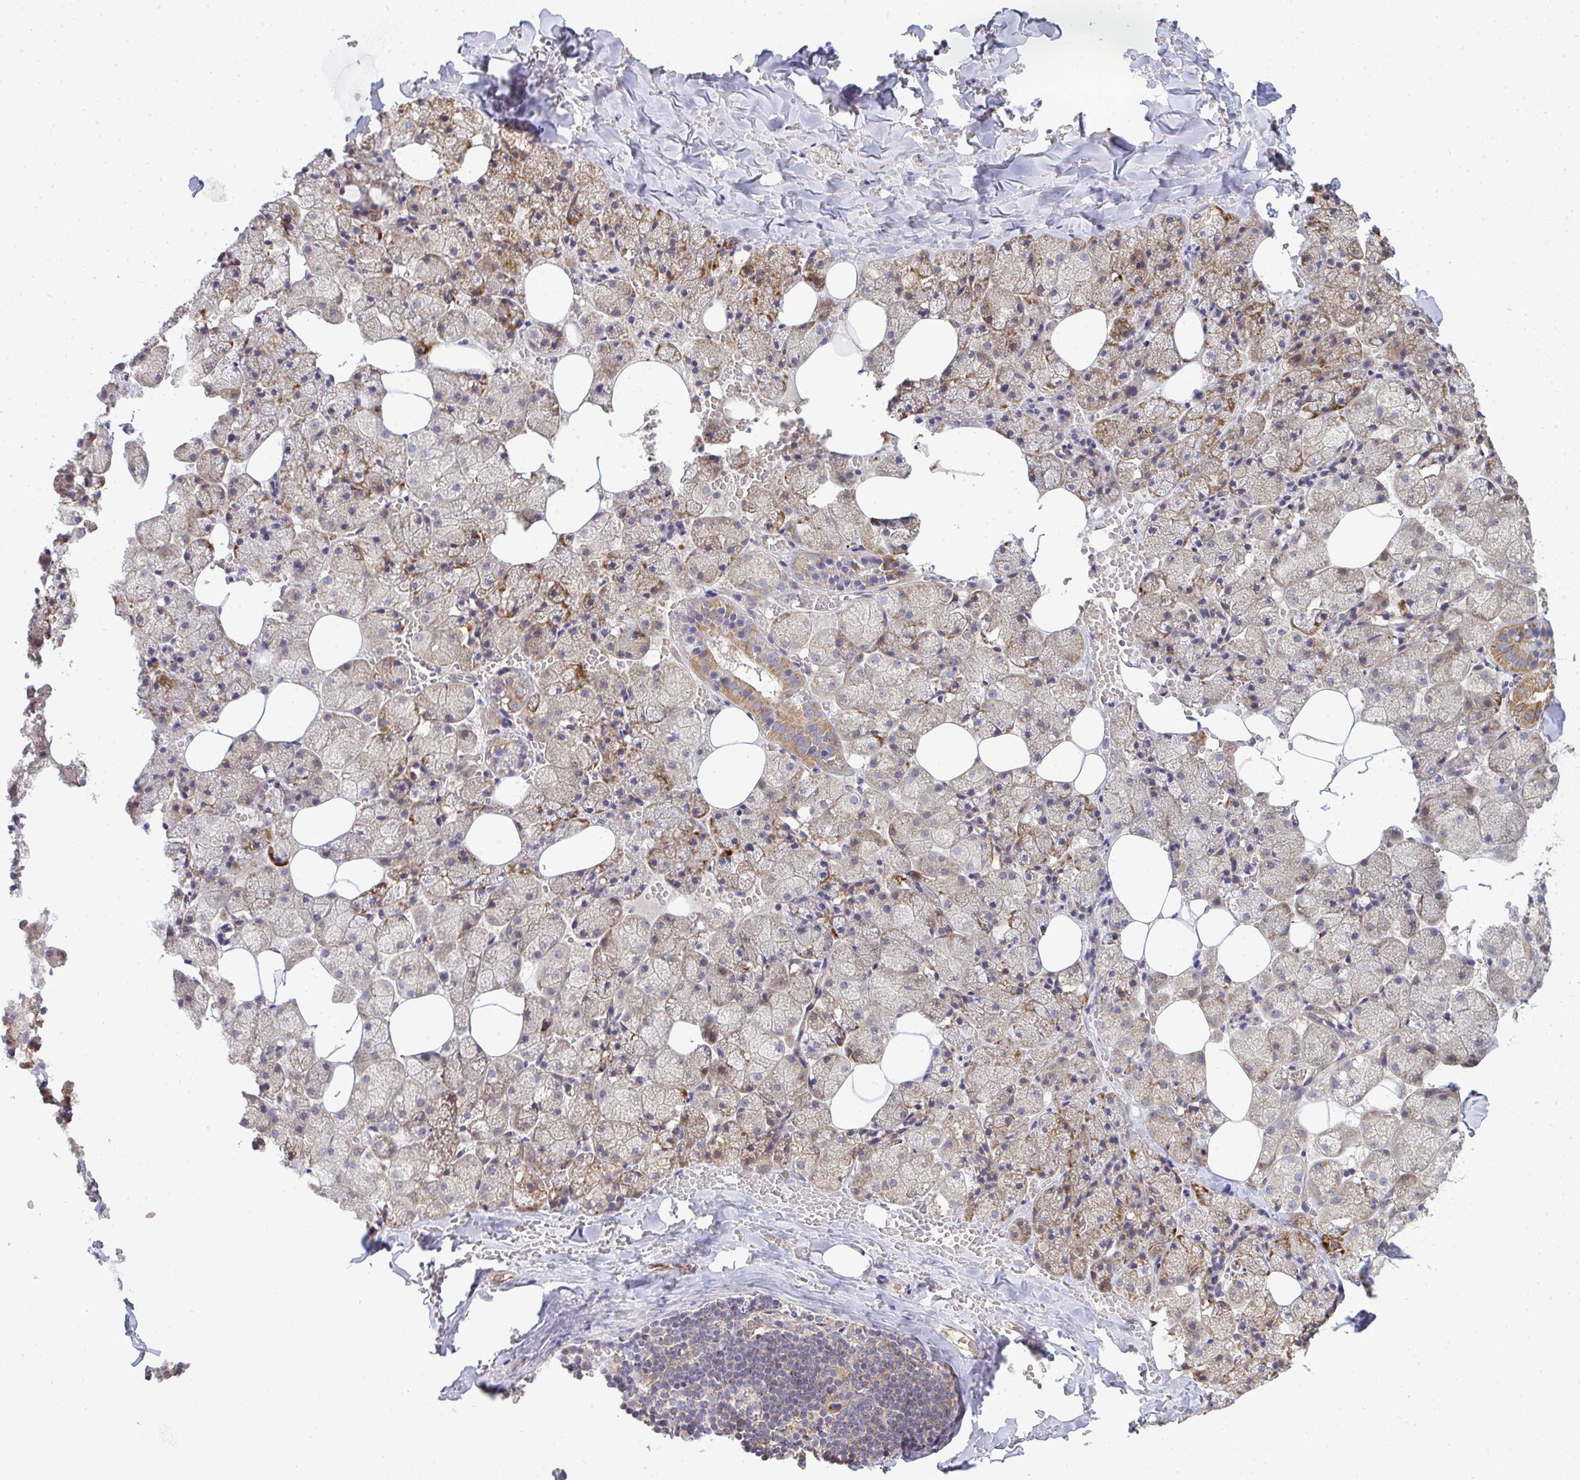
{"staining": {"intensity": "moderate", "quantity": "<25%", "location": "cytoplasmic/membranous"}, "tissue": "salivary gland", "cell_type": "Glandular cells", "image_type": "normal", "snomed": [{"axis": "morphology", "description": "Normal tissue, NOS"}, {"axis": "topography", "description": "Salivary gland"}, {"axis": "topography", "description": "Peripheral nerve tissue"}], "caption": "Salivary gland stained with IHC shows moderate cytoplasmic/membranous expression in about <25% of glandular cells. (DAB IHC with brightfield microscopy, high magnification).", "gene": "B4GALT6", "patient": {"sex": "male", "age": 38}}